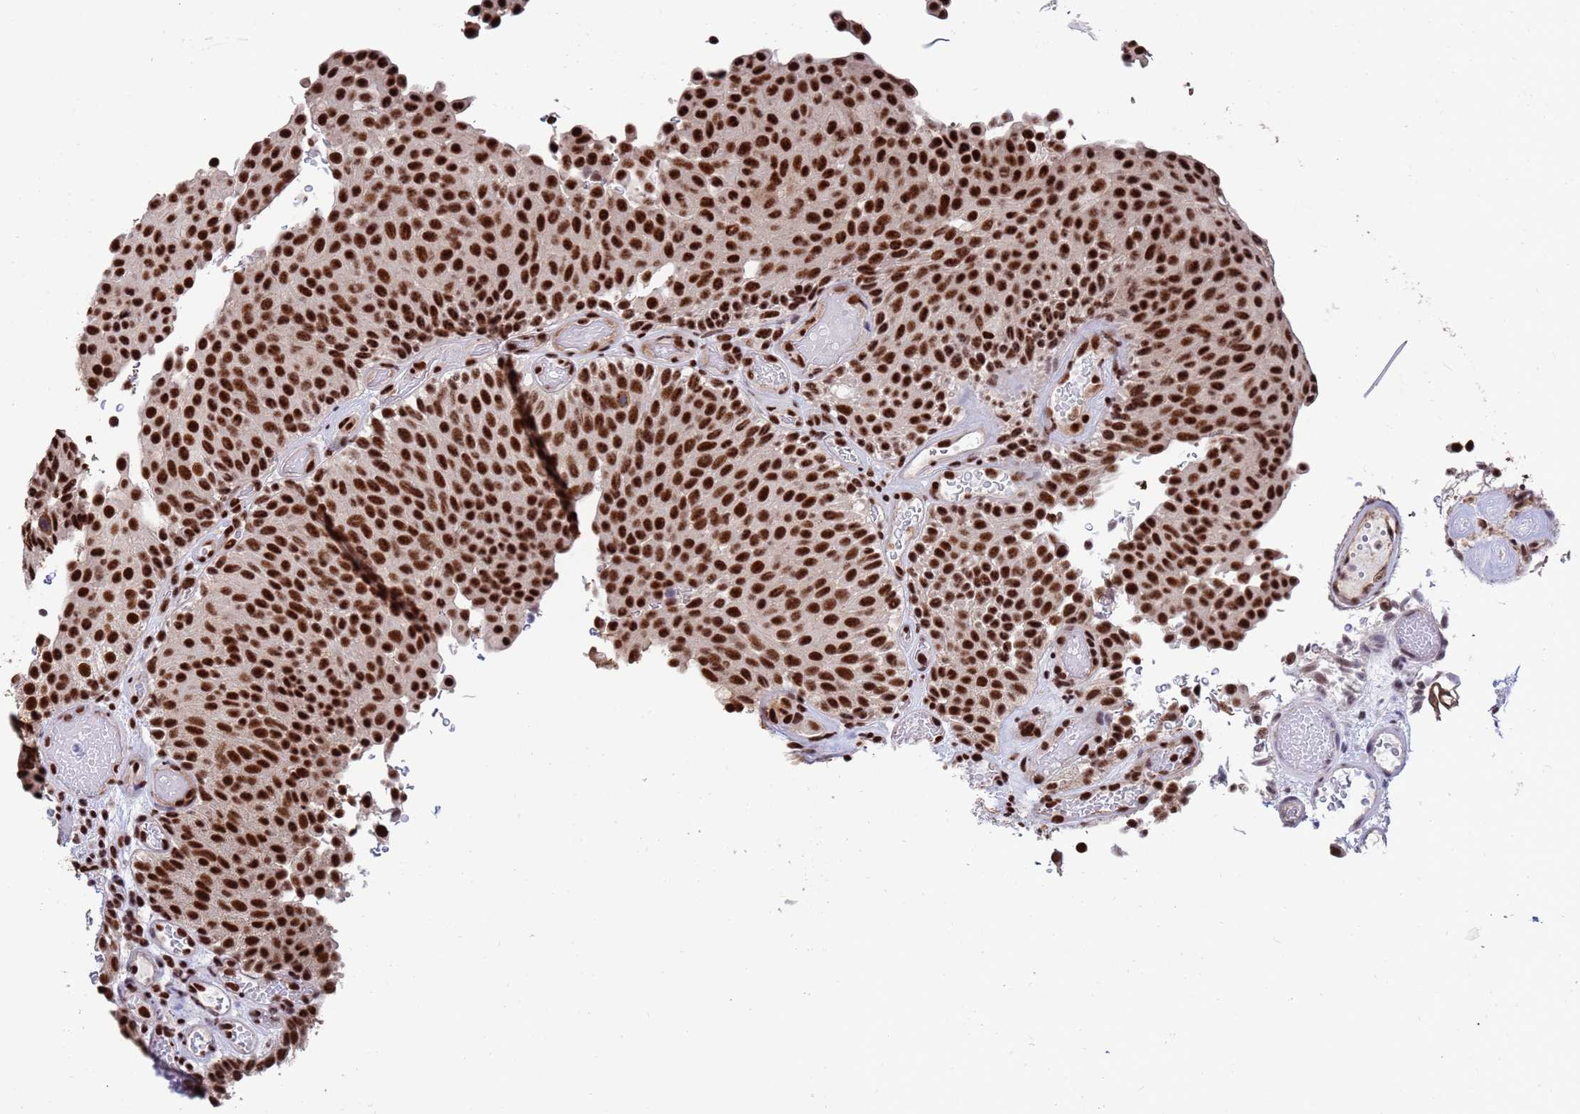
{"staining": {"intensity": "strong", "quantity": ">75%", "location": "nuclear"}, "tissue": "urothelial cancer", "cell_type": "Tumor cells", "image_type": "cancer", "snomed": [{"axis": "morphology", "description": "Urothelial carcinoma, Low grade"}, {"axis": "topography", "description": "Urinary bladder"}], "caption": "Human urothelial carcinoma (low-grade) stained for a protein (brown) exhibits strong nuclear positive staining in about >75% of tumor cells.", "gene": "SF3B2", "patient": {"sex": "male", "age": 78}}